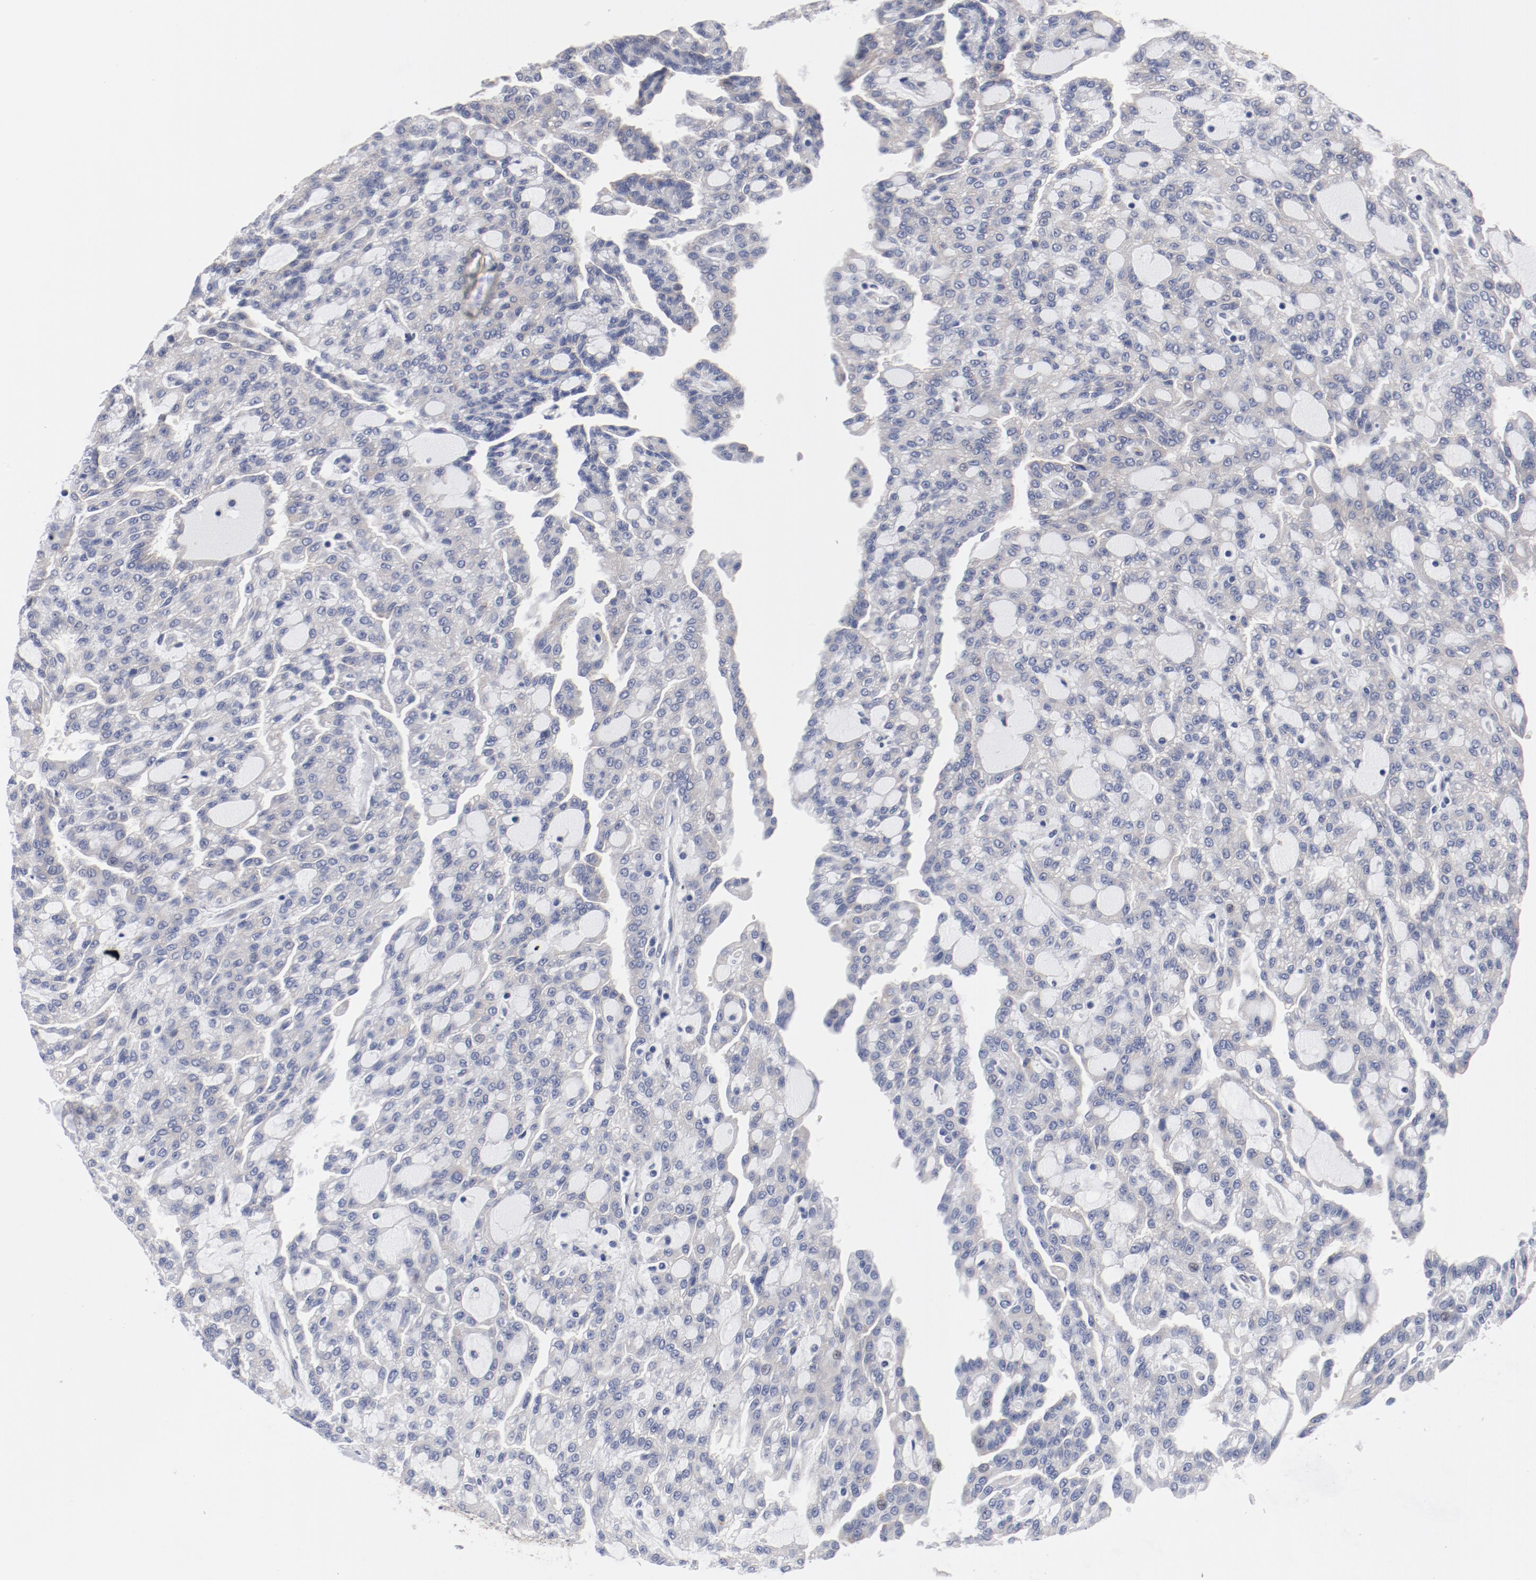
{"staining": {"intensity": "negative", "quantity": "none", "location": "none"}, "tissue": "renal cancer", "cell_type": "Tumor cells", "image_type": "cancer", "snomed": [{"axis": "morphology", "description": "Adenocarcinoma, NOS"}, {"axis": "topography", "description": "Kidney"}], "caption": "Histopathology image shows no significant protein expression in tumor cells of renal adenocarcinoma.", "gene": "GPR143", "patient": {"sex": "male", "age": 63}}